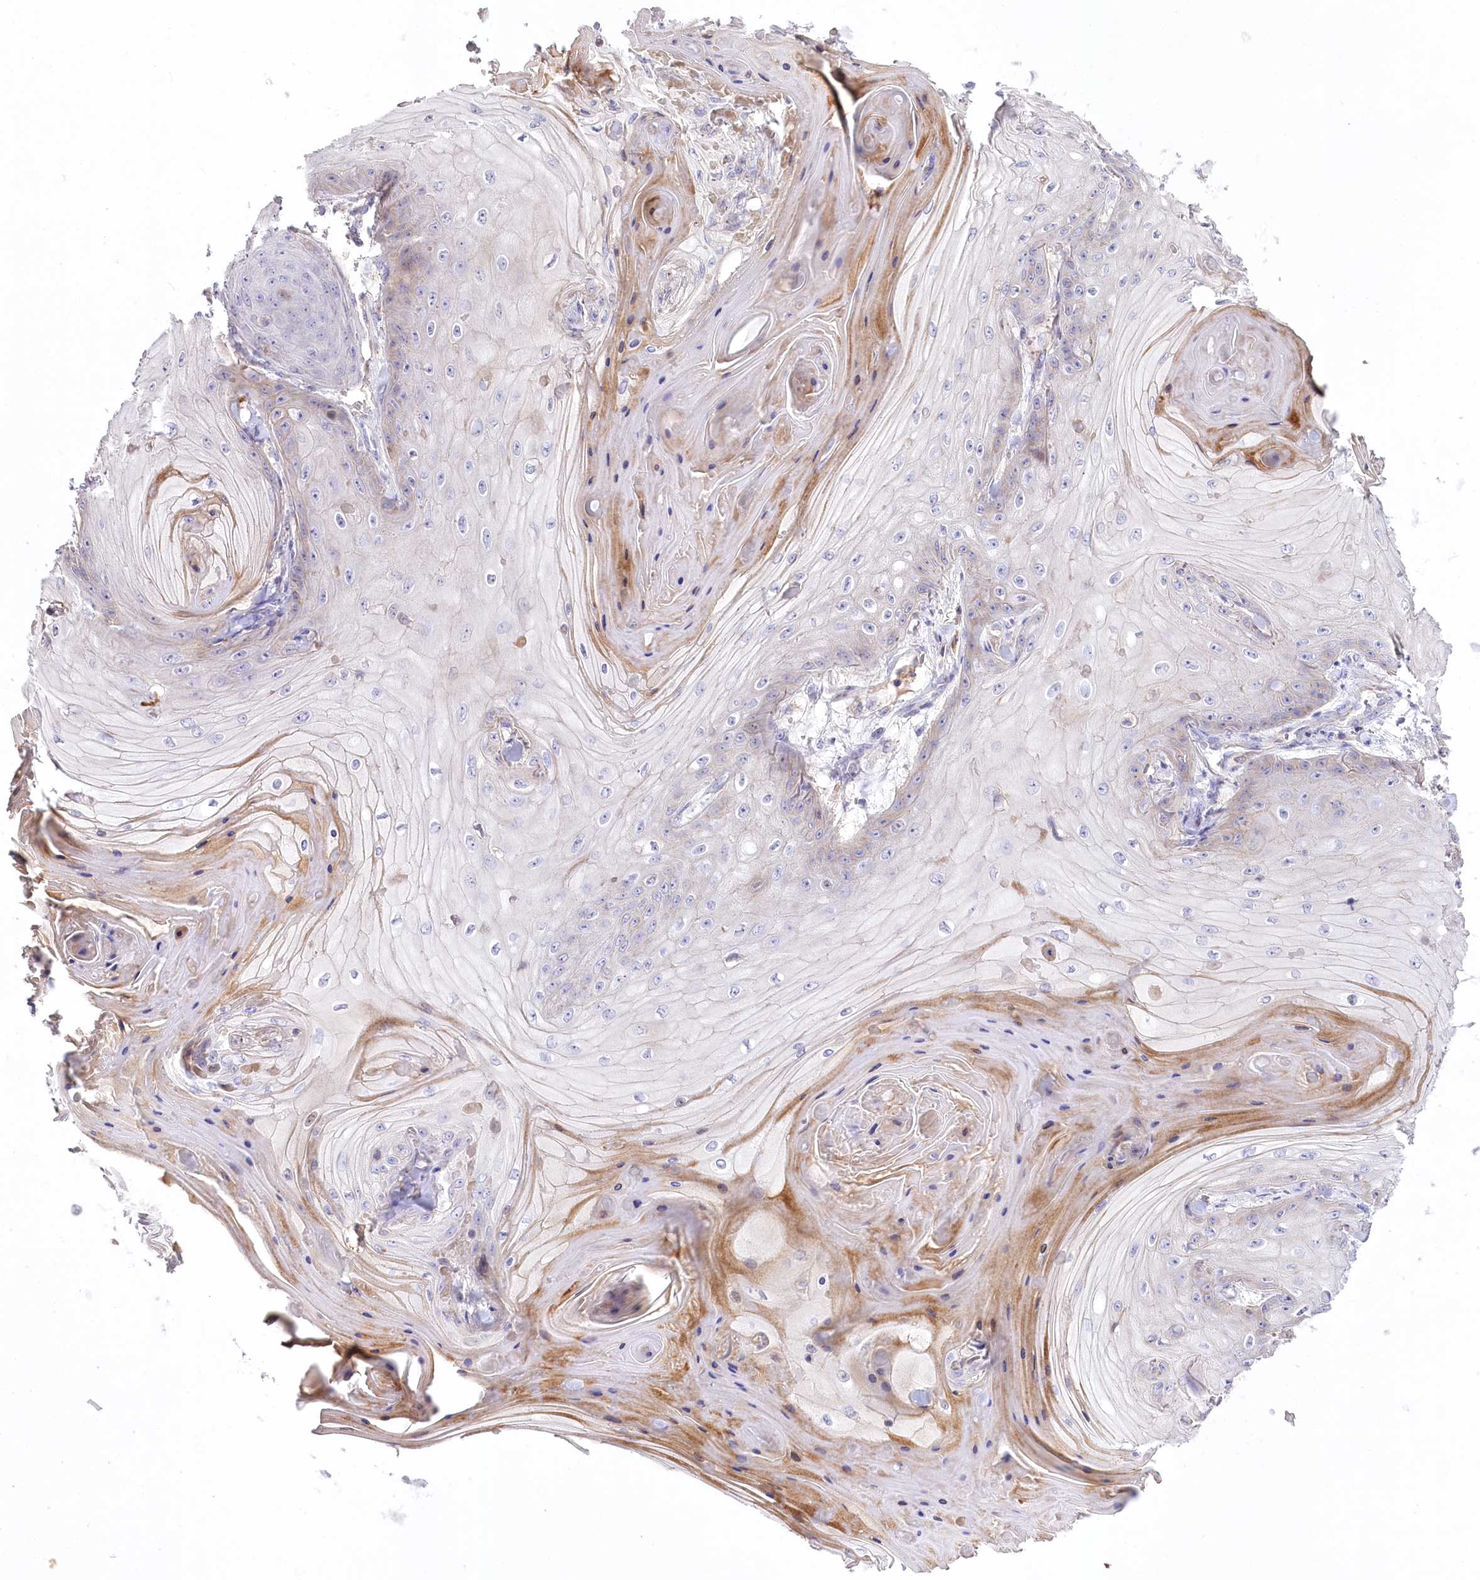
{"staining": {"intensity": "negative", "quantity": "none", "location": "none"}, "tissue": "skin cancer", "cell_type": "Tumor cells", "image_type": "cancer", "snomed": [{"axis": "morphology", "description": "Squamous cell carcinoma, NOS"}, {"axis": "topography", "description": "Skin"}], "caption": "Immunohistochemical staining of human skin cancer exhibits no significant expression in tumor cells.", "gene": "SLC6A11", "patient": {"sex": "male", "age": 74}}